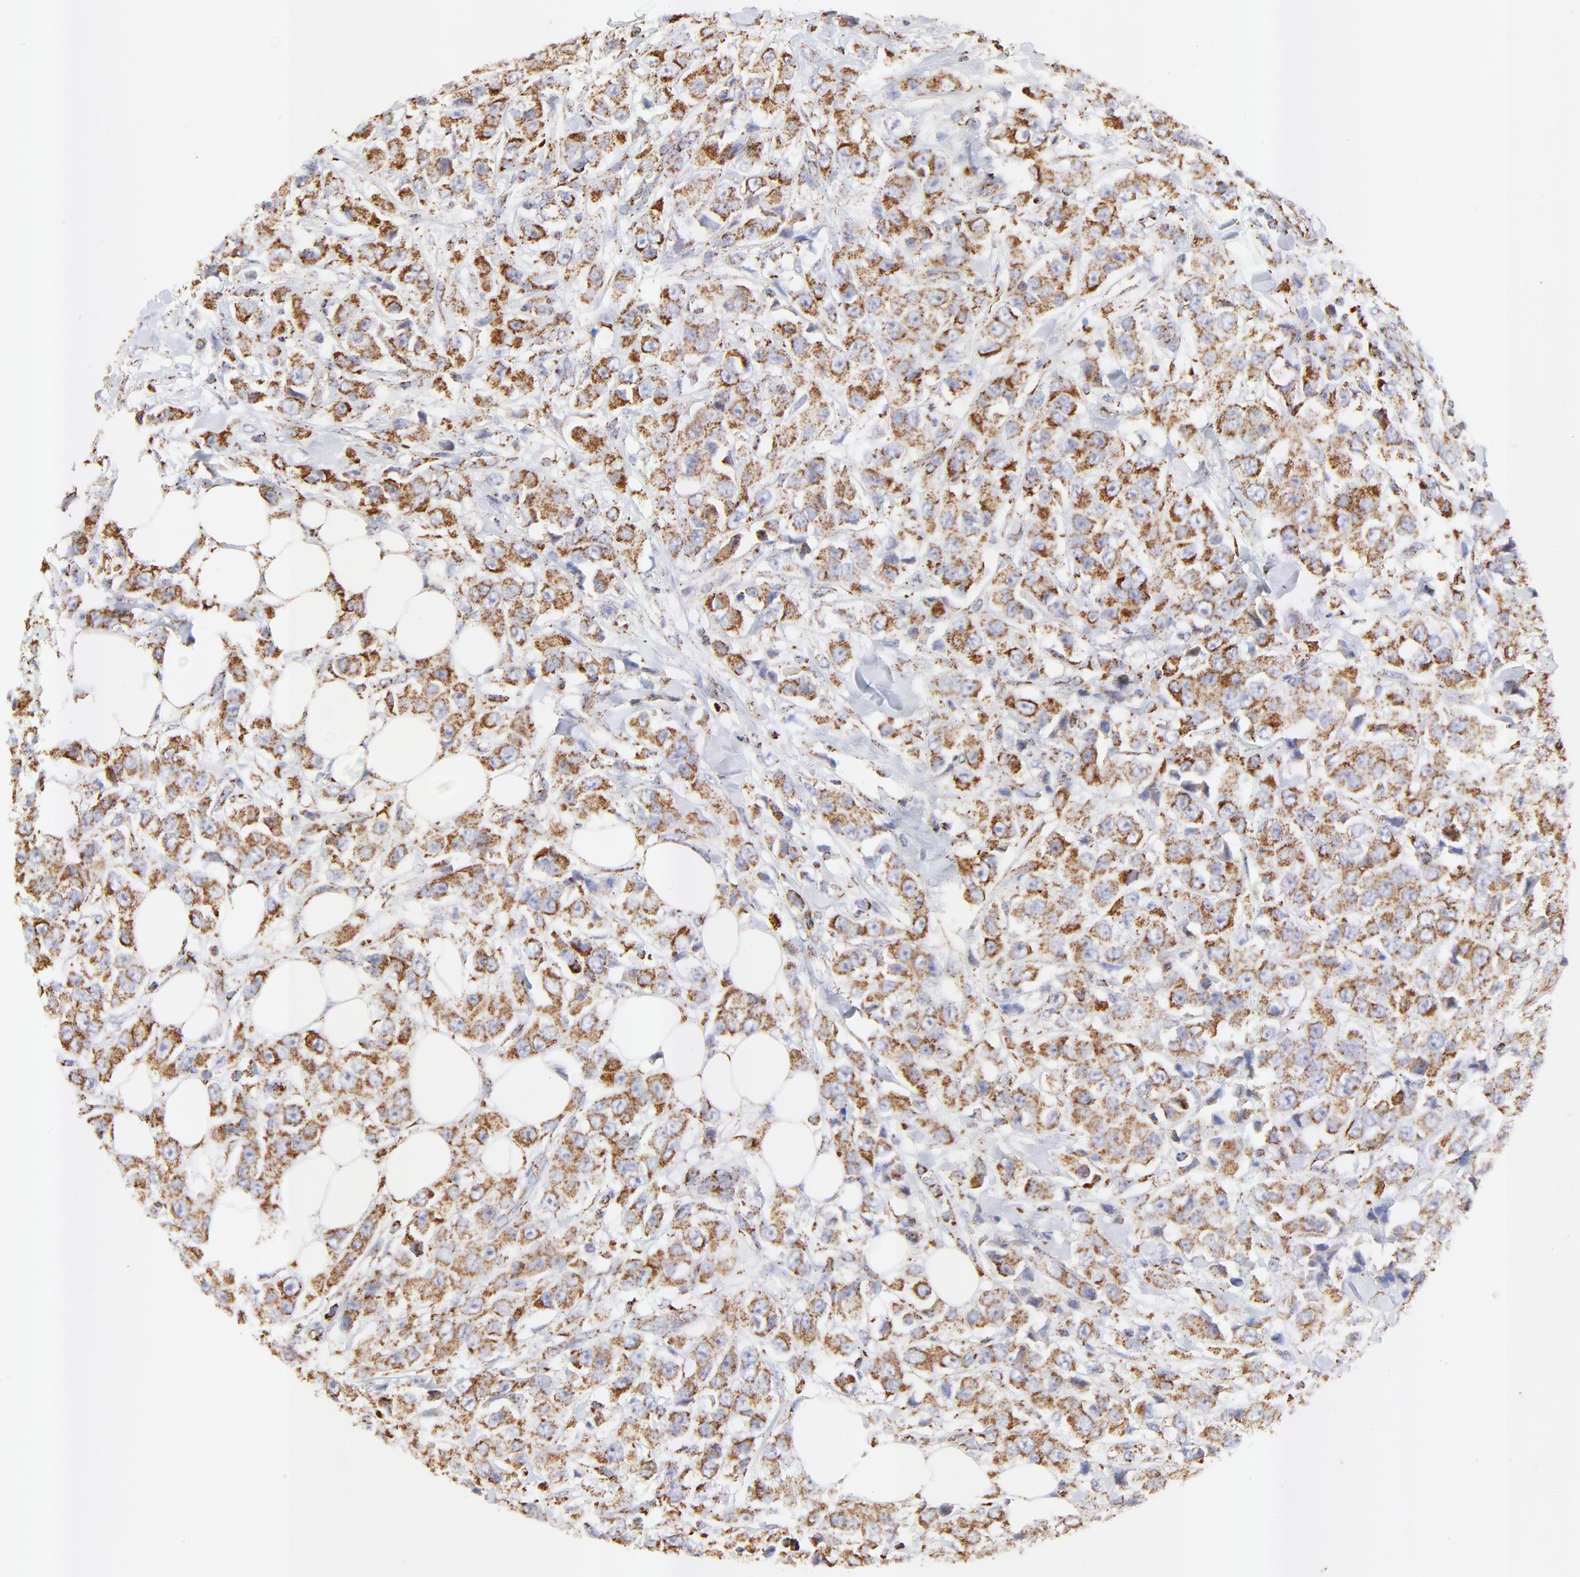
{"staining": {"intensity": "strong", "quantity": ">75%", "location": "cytoplasmic/membranous"}, "tissue": "breast cancer", "cell_type": "Tumor cells", "image_type": "cancer", "snomed": [{"axis": "morphology", "description": "Duct carcinoma"}, {"axis": "topography", "description": "Breast"}], "caption": "This micrograph shows IHC staining of human infiltrating ductal carcinoma (breast), with high strong cytoplasmic/membranous positivity in approximately >75% of tumor cells.", "gene": "COX4I1", "patient": {"sex": "female", "age": 58}}